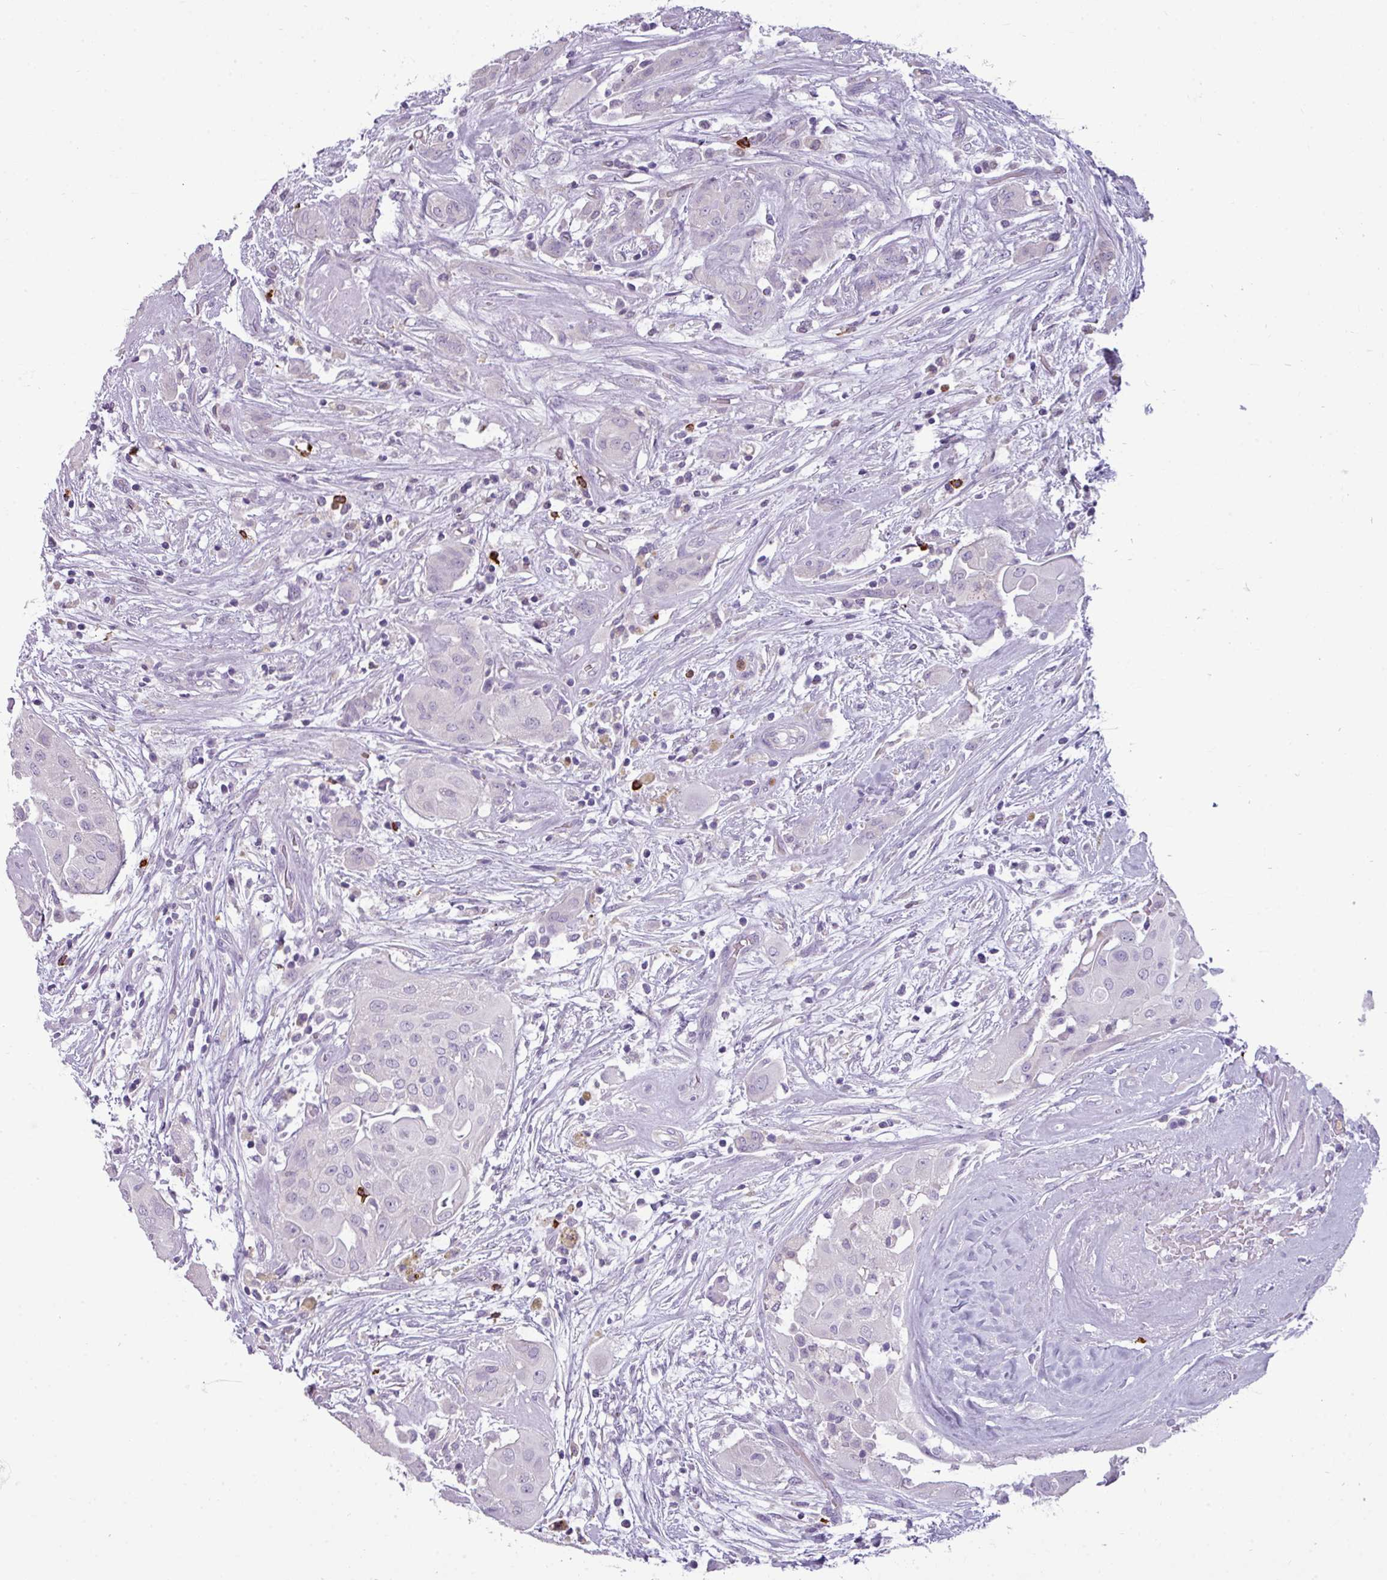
{"staining": {"intensity": "negative", "quantity": "none", "location": "none"}, "tissue": "thyroid cancer", "cell_type": "Tumor cells", "image_type": "cancer", "snomed": [{"axis": "morphology", "description": "Papillary adenocarcinoma, NOS"}, {"axis": "topography", "description": "Thyroid gland"}], "caption": "Micrograph shows no significant protein expression in tumor cells of thyroid cancer (papillary adenocarcinoma). Nuclei are stained in blue.", "gene": "TRIM39", "patient": {"sex": "female", "age": 59}}